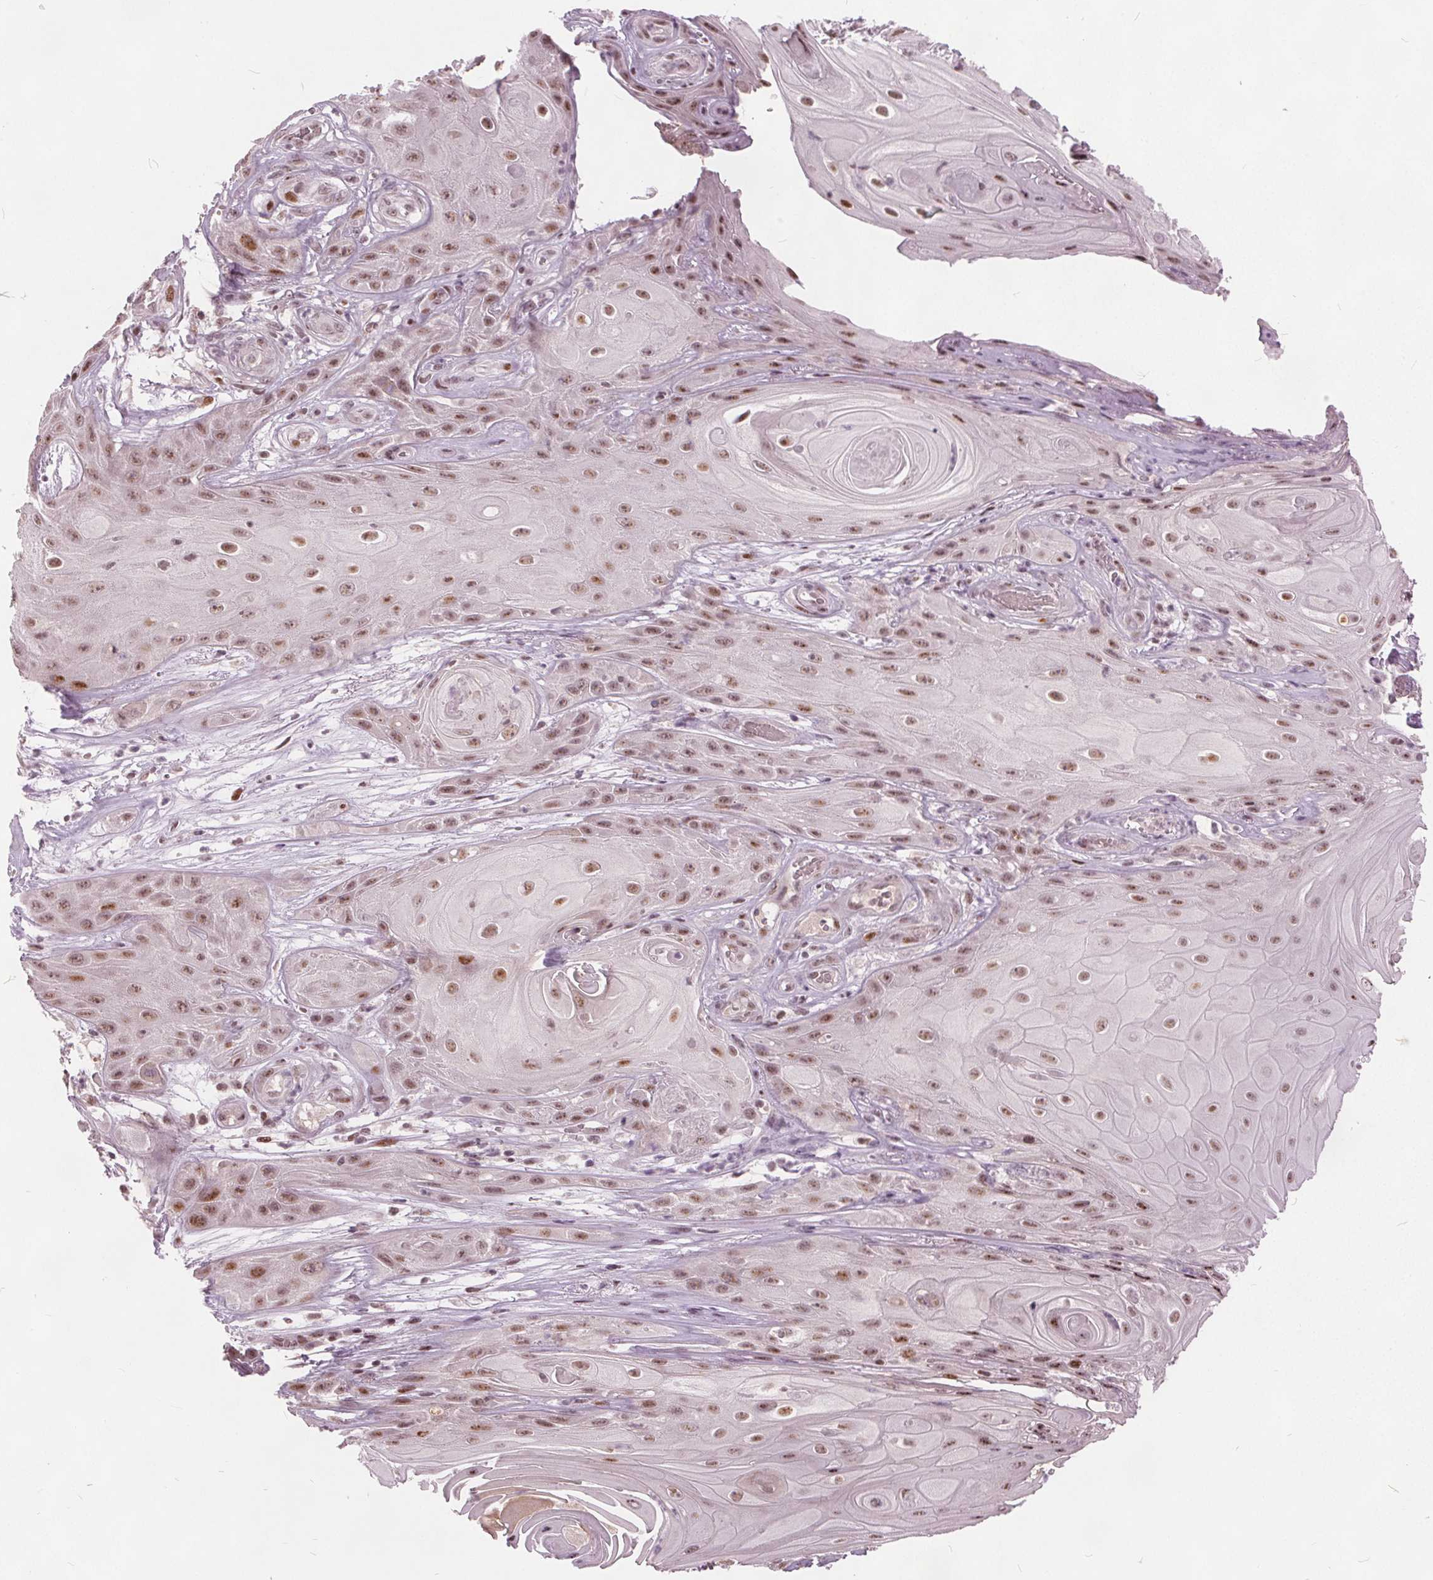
{"staining": {"intensity": "moderate", "quantity": ">75%", "location": "nuclear"}, "tissue": "skin cancer", "cell_type": "Tumor cells", "image_type": "cancer", "snomed": [{"axis": "morphology", "description": "Squamous cell carcinoma, NOS"}, {"axis": "topography", "description": "Skin"}], "caption": "This photomicrograph shows IHC staining of skin cancer, with medium moderate nuclear staining in about >75% of tumor cells.", "gene": "TTC34", "patient": {"sex": "male", "age": 62}}